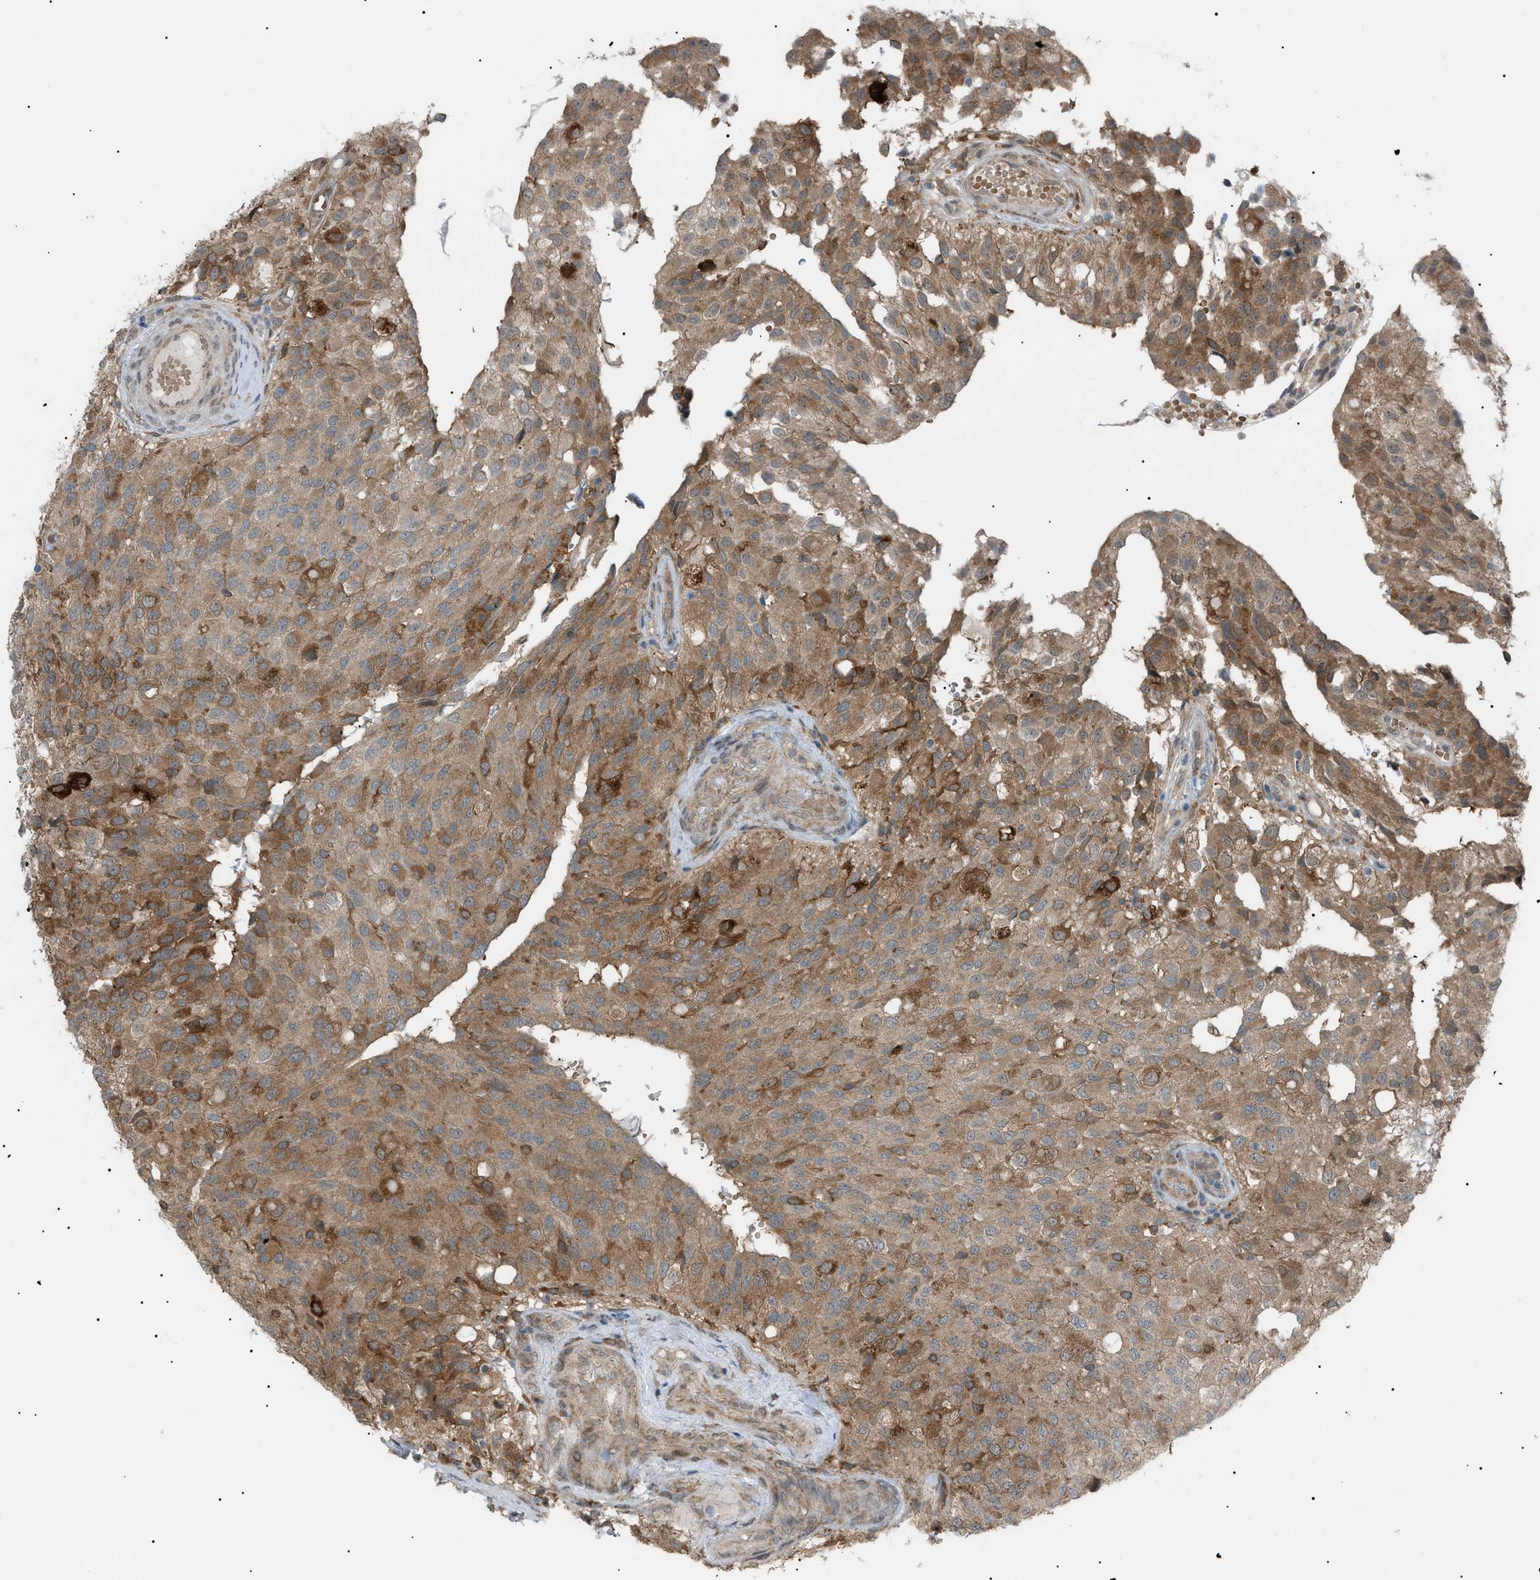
{"staining": {"intensity": "moderate", "quantity": ">75%", "location": "cytoplasmic/membranous"}, "tissue": "glioma", "cell_type": "Tumor cells", "image_type": "cancer", "snomed": [{"axis": "morphology", "description": "Glioma, malignant, High grade"}, {"axis": "topography", "description": "Brain"}], "caption": "The image exhibits immunohistochemical staining of malignant glioma (high-grade). There is moderate cytoplasmic/membranous expression is present in approximately >75% of tumor cells.", "gene": "LPIN2", "patient": {"sex": "male", "age": 32}}